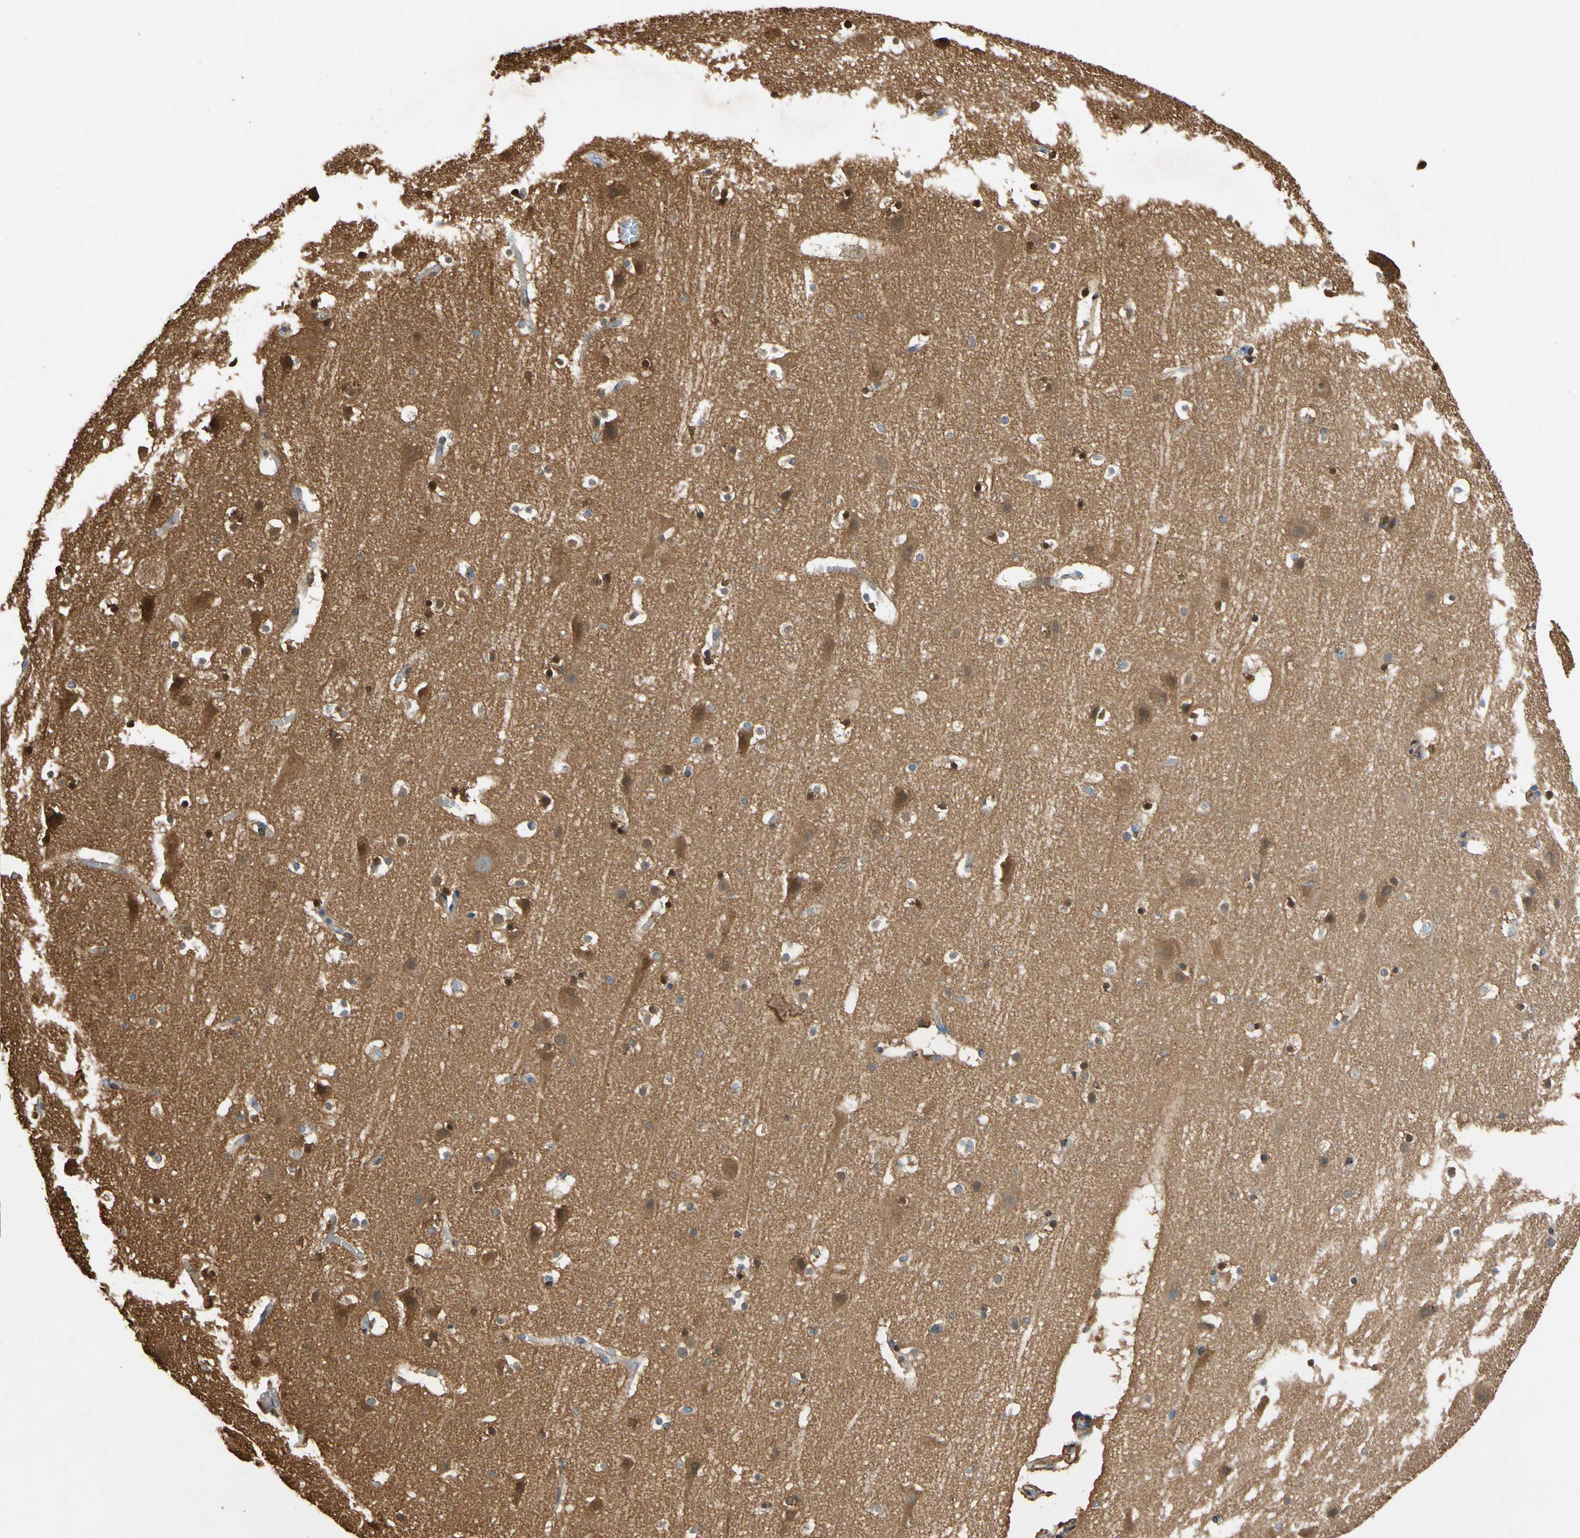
{"staining": {"intensity": "moderate", "quantity": "25%-75%", "location": "cytoplasmic/membranous"}, "tissue": "cerebral cortex", "cell_type": "Endothelial cells", "image_type": "normal", "snomed": [{"axis": "morphology", "description": "Normal tissue, NOS"}, {"axis": "topography", "description": "Cerebral cortex"}], "caption": "A medium amount of moderate cytoplasmic/membranous staining is seen in about 25%-75% of endothelial cells in normal cerebral cortex. (DAB IHC, brown staining for protein, blue staining for nuclei).", "gene": "ENTREP3", "patient": {"sex": "male", "age": 45}}